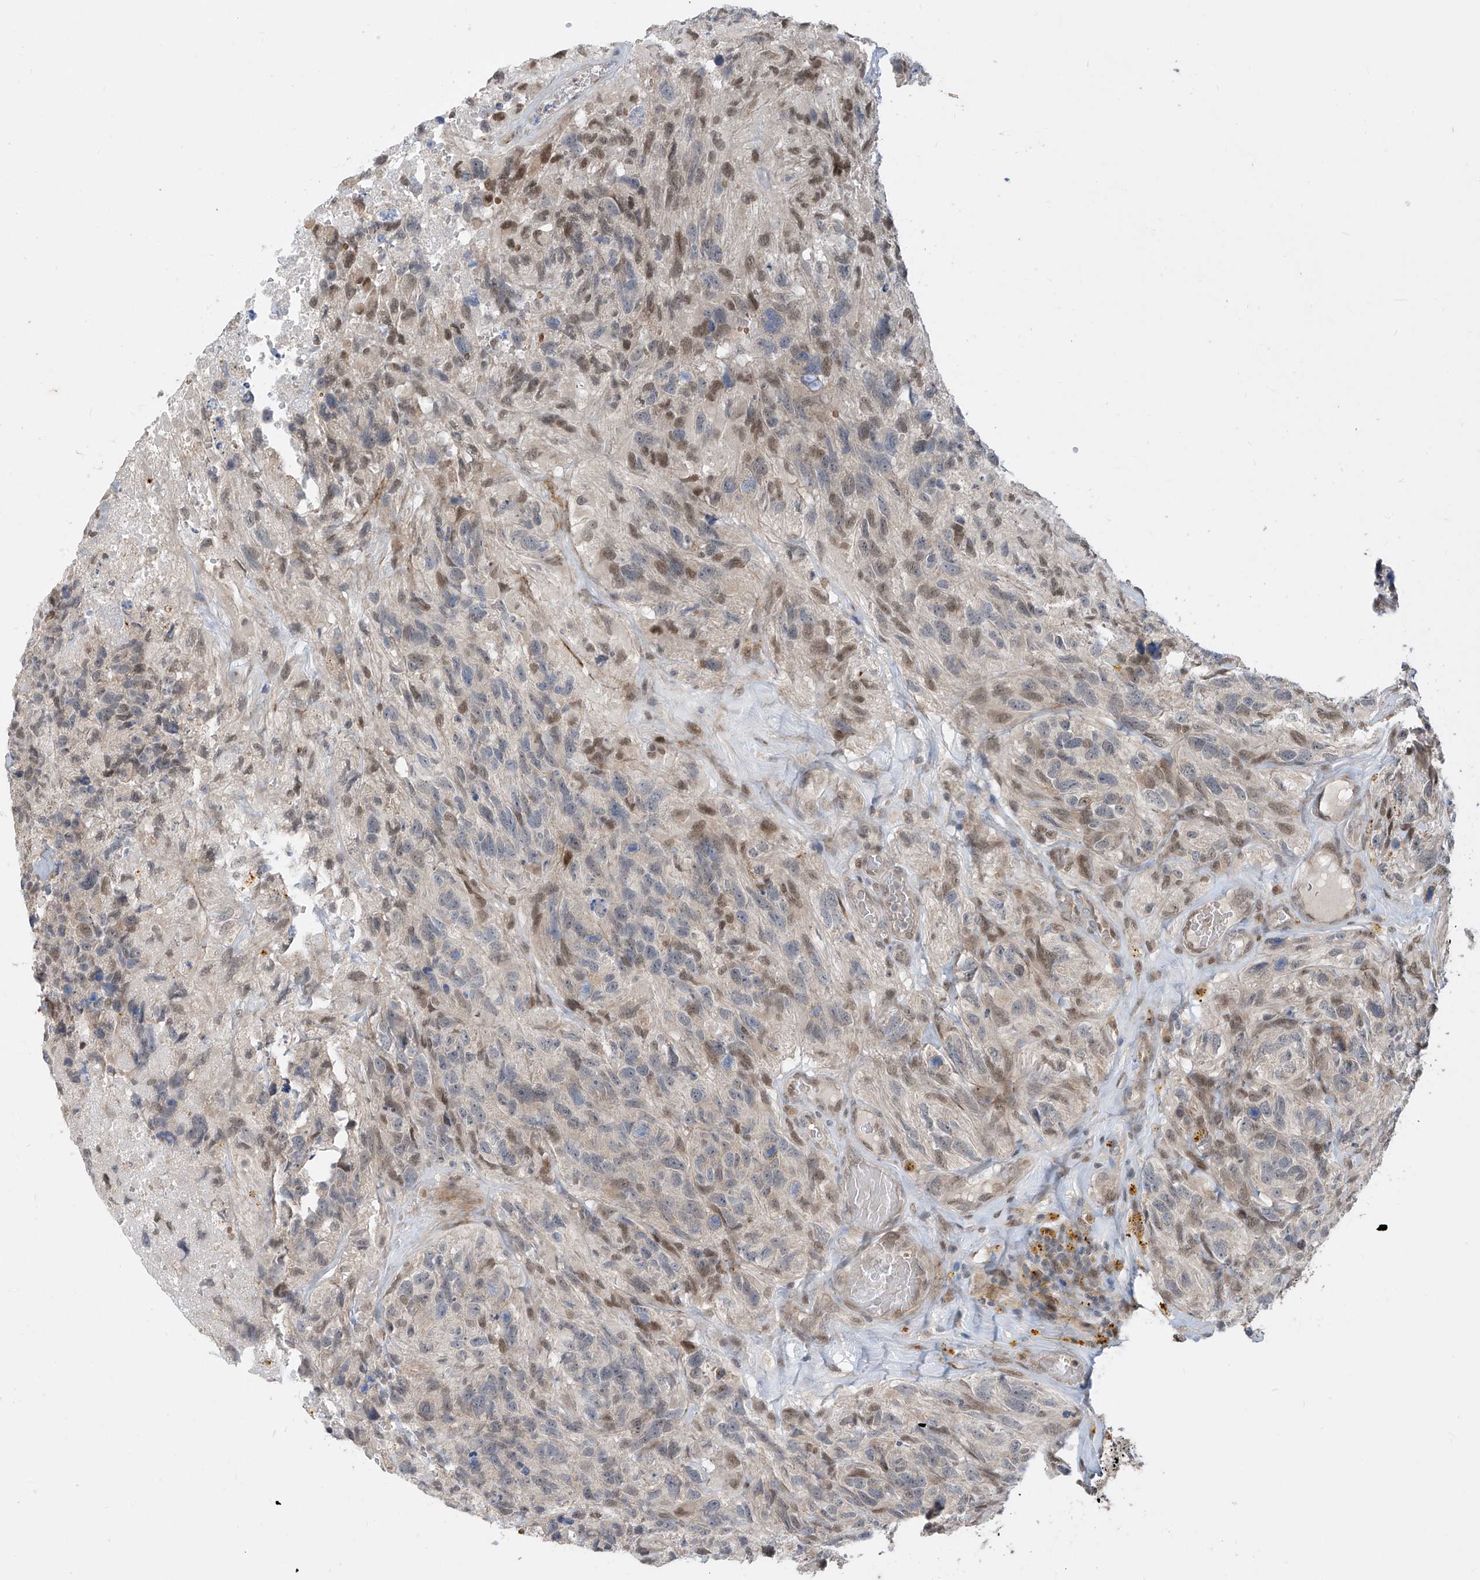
{"staining": {"intensity": "moderate", "quantity": "<25%", "location": "nuclear"}, "tissue": "glioma", "cell_type": "Tumor cells", "image_type": "cancer", "snomed": [{"axis": "morphology", "description": "Glioma, malignant, High grade"}, {"axis": "topography", "description": "Brain"}], "caption": "An image showing moderate nuclear staining in approximately <25% of tumor cells in glioma, as visualized by brown immunohistochemical staining.", "gene": "LAGE3", "patient": {"sex": "male", "age": 69}}